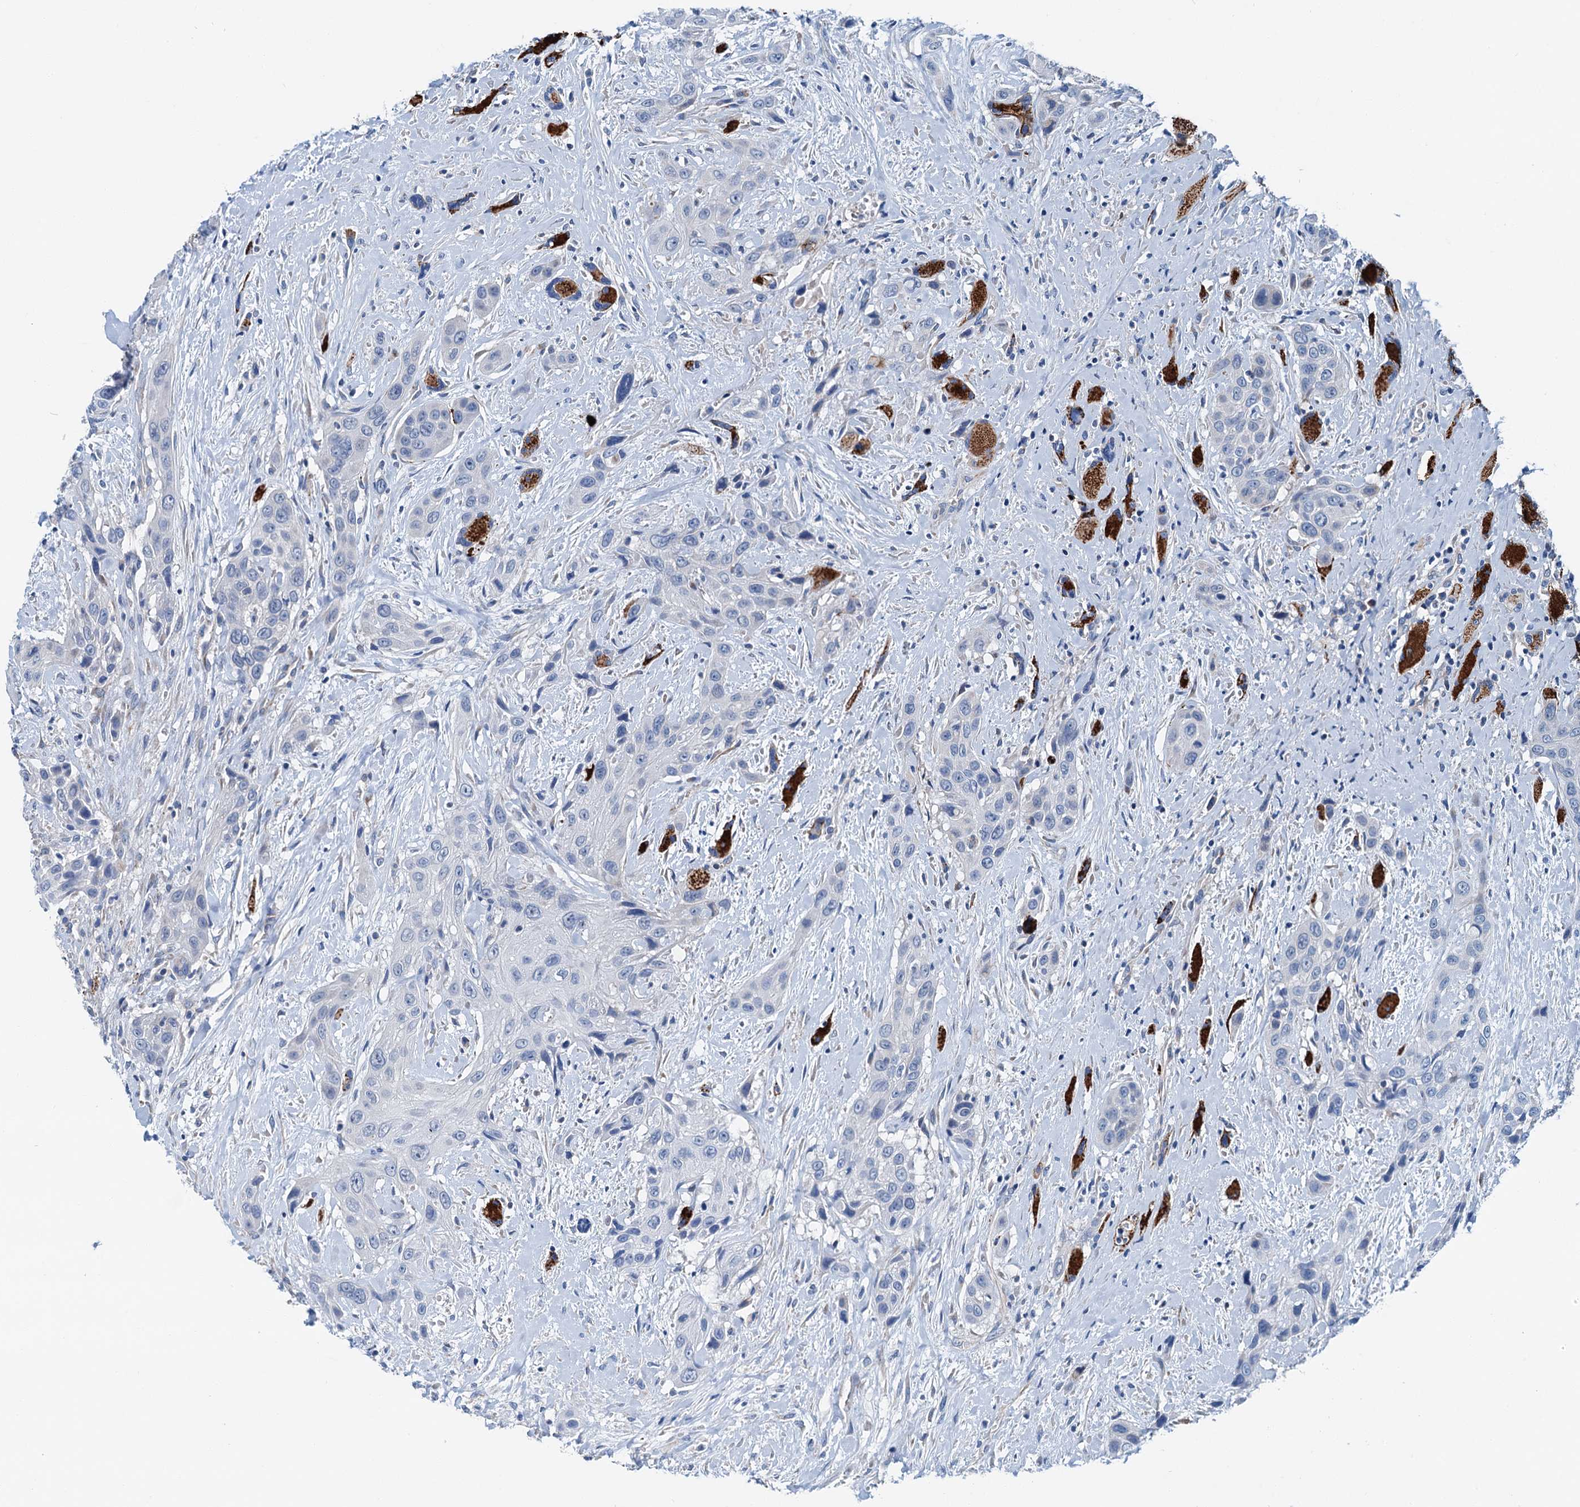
{"staining": {"intensity": "negative", "quantity": "none", "location": "none"}, "tissue": "head and neck cancer", "cell_type": "Tumor cells", "image_type": "cancer", "snomed": [{"axis": "morphology", "description": "Squamous cell carcinoma, NOS"}, {"axis": "topography", "description": "Head-Neck"}], "caption": "Human head and neck cancer stained for a protein using immunohistochemistry shows no staining in tumor cells.", "gene": "ELAC1", "patient": {"sex": "male", "age": 81}}